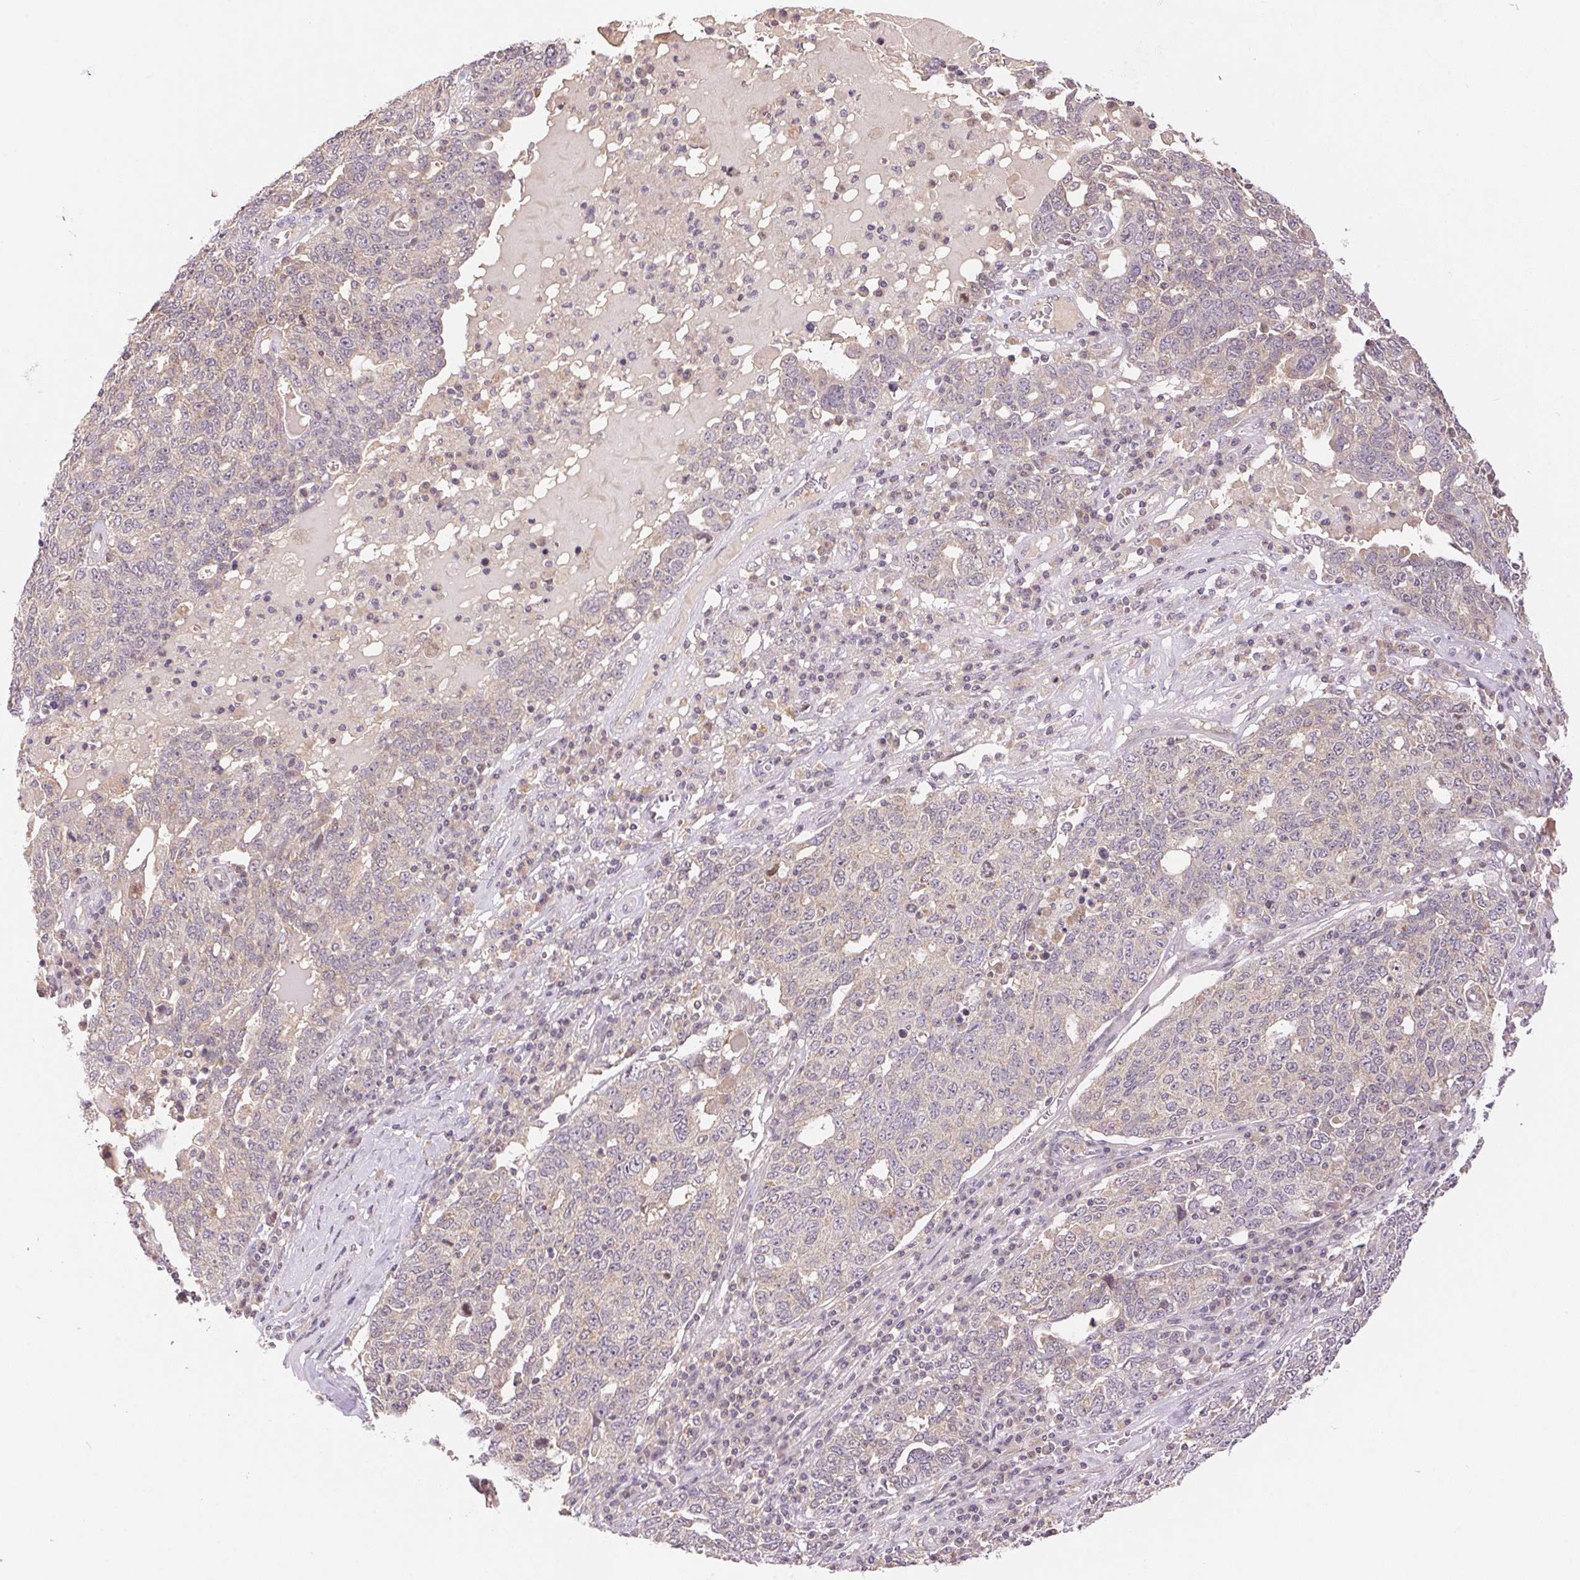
{"staining": {"intensity": "weak", "quantity": "<25%", "location": "cytoplasmic/membranous"}, "tissue": "ovarian cancer", "cell_type": "Tumor cells", "image_type": "cancer", "snomed": [{"axis": "morphology", "description": "Carcinoma, endometroid"}, {"axis": "topography", "description": "Ovary"}], "caption": "An image of ovarian endometroid carcinoma stained for a protein exhibits no brown staining in tumor cells.", "gene": "BNIP5", "patient": {"sex": "female", "age": 62}}